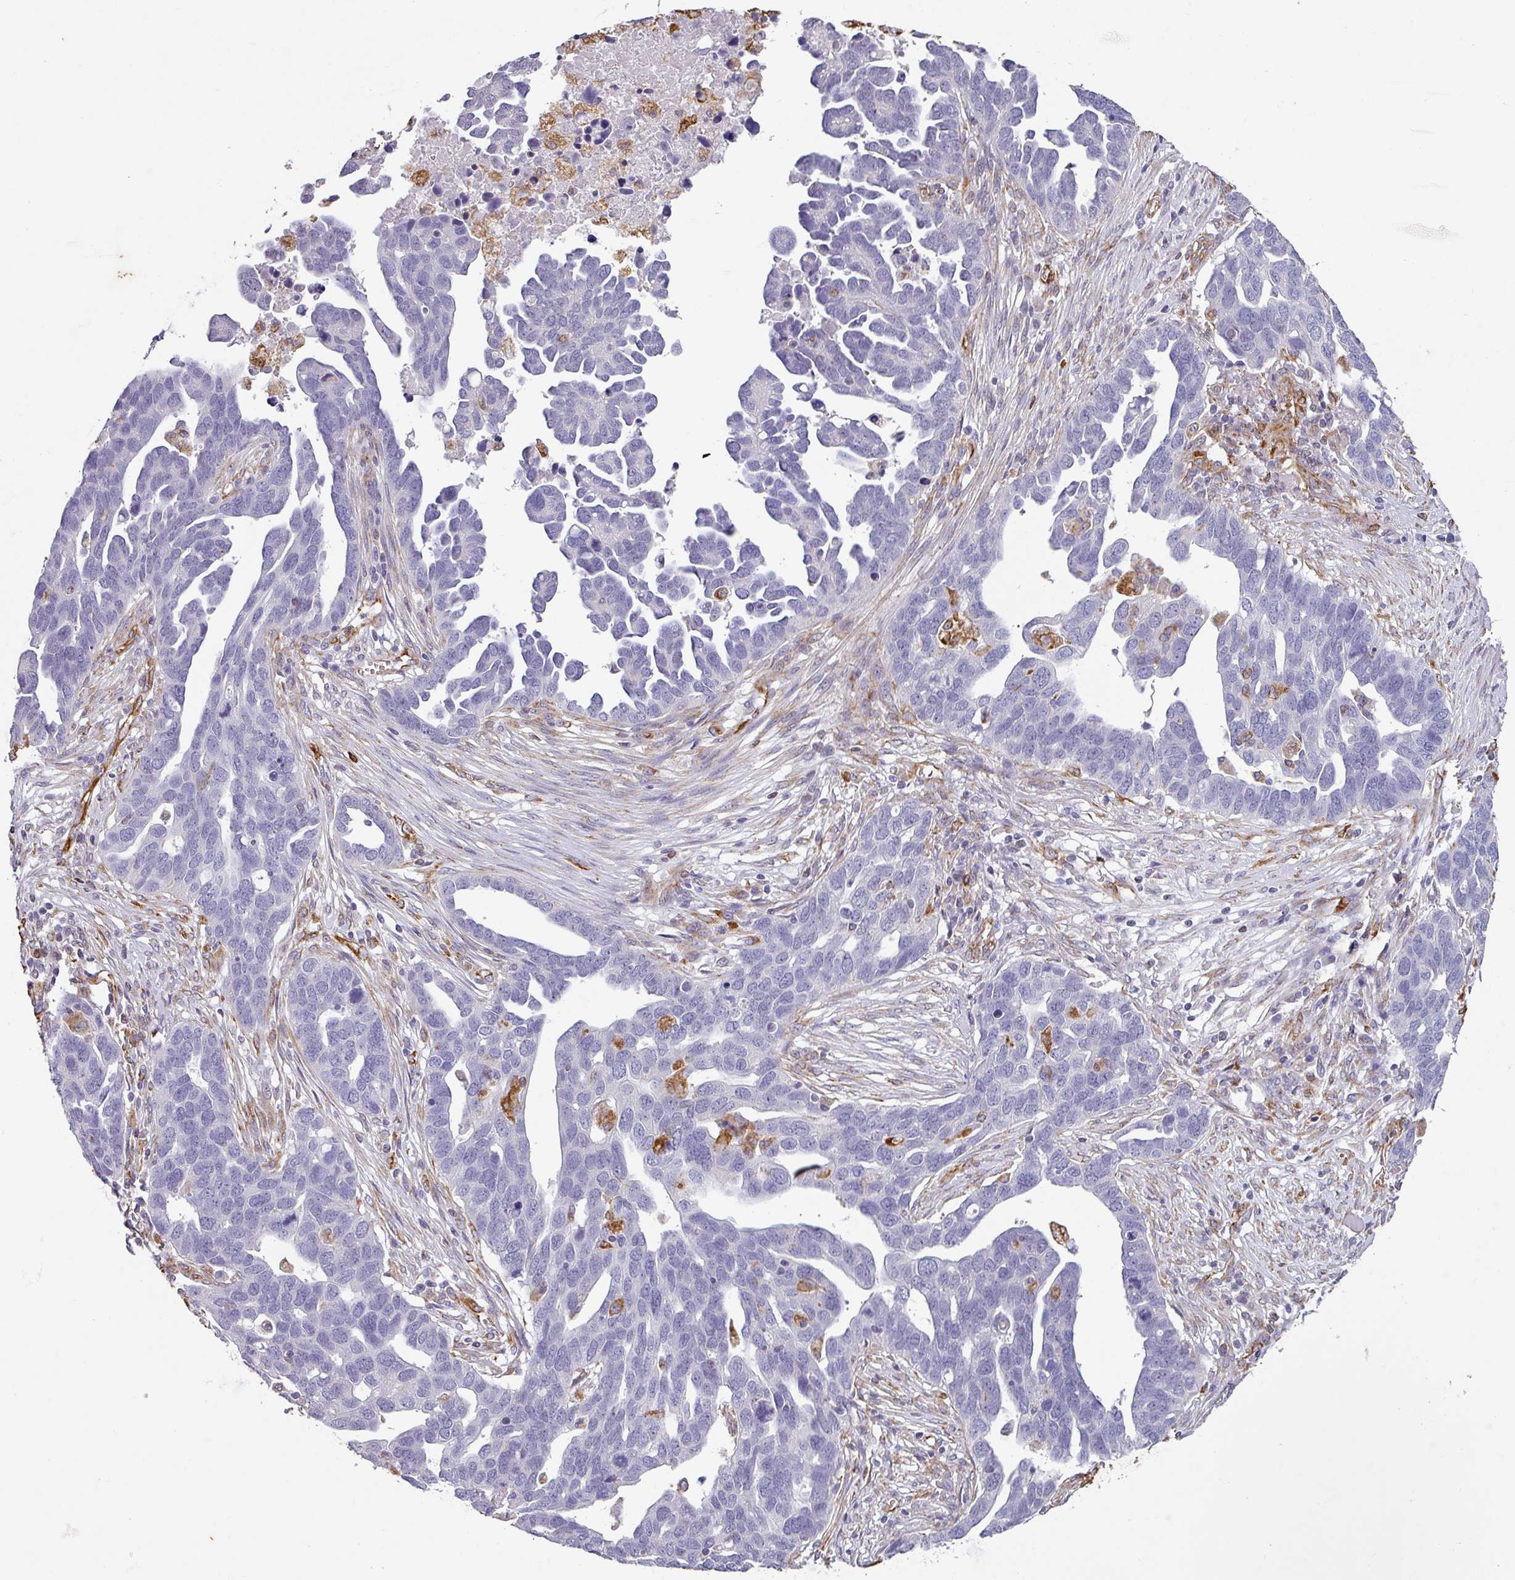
{"staining": {"intensity": "negative", "quantity": "none", "location": "none"}, "tissue": "ovarian cancer", "cell_type": "Tumor cells", "image_type": "cancer", "snomed": [{"axis": "morphology", "description": "Cystadenocarcinoma, serous, NOS"}, {"axis": "topography", "description": "Ovary"}], "caption": "Immunohistochemical staining of serous cystadenocarcinoma (ovarian) displays no significant expression in tumor cells.", "gene": "ZNF280C", "patient": {"sex": "female", "age": 54}}